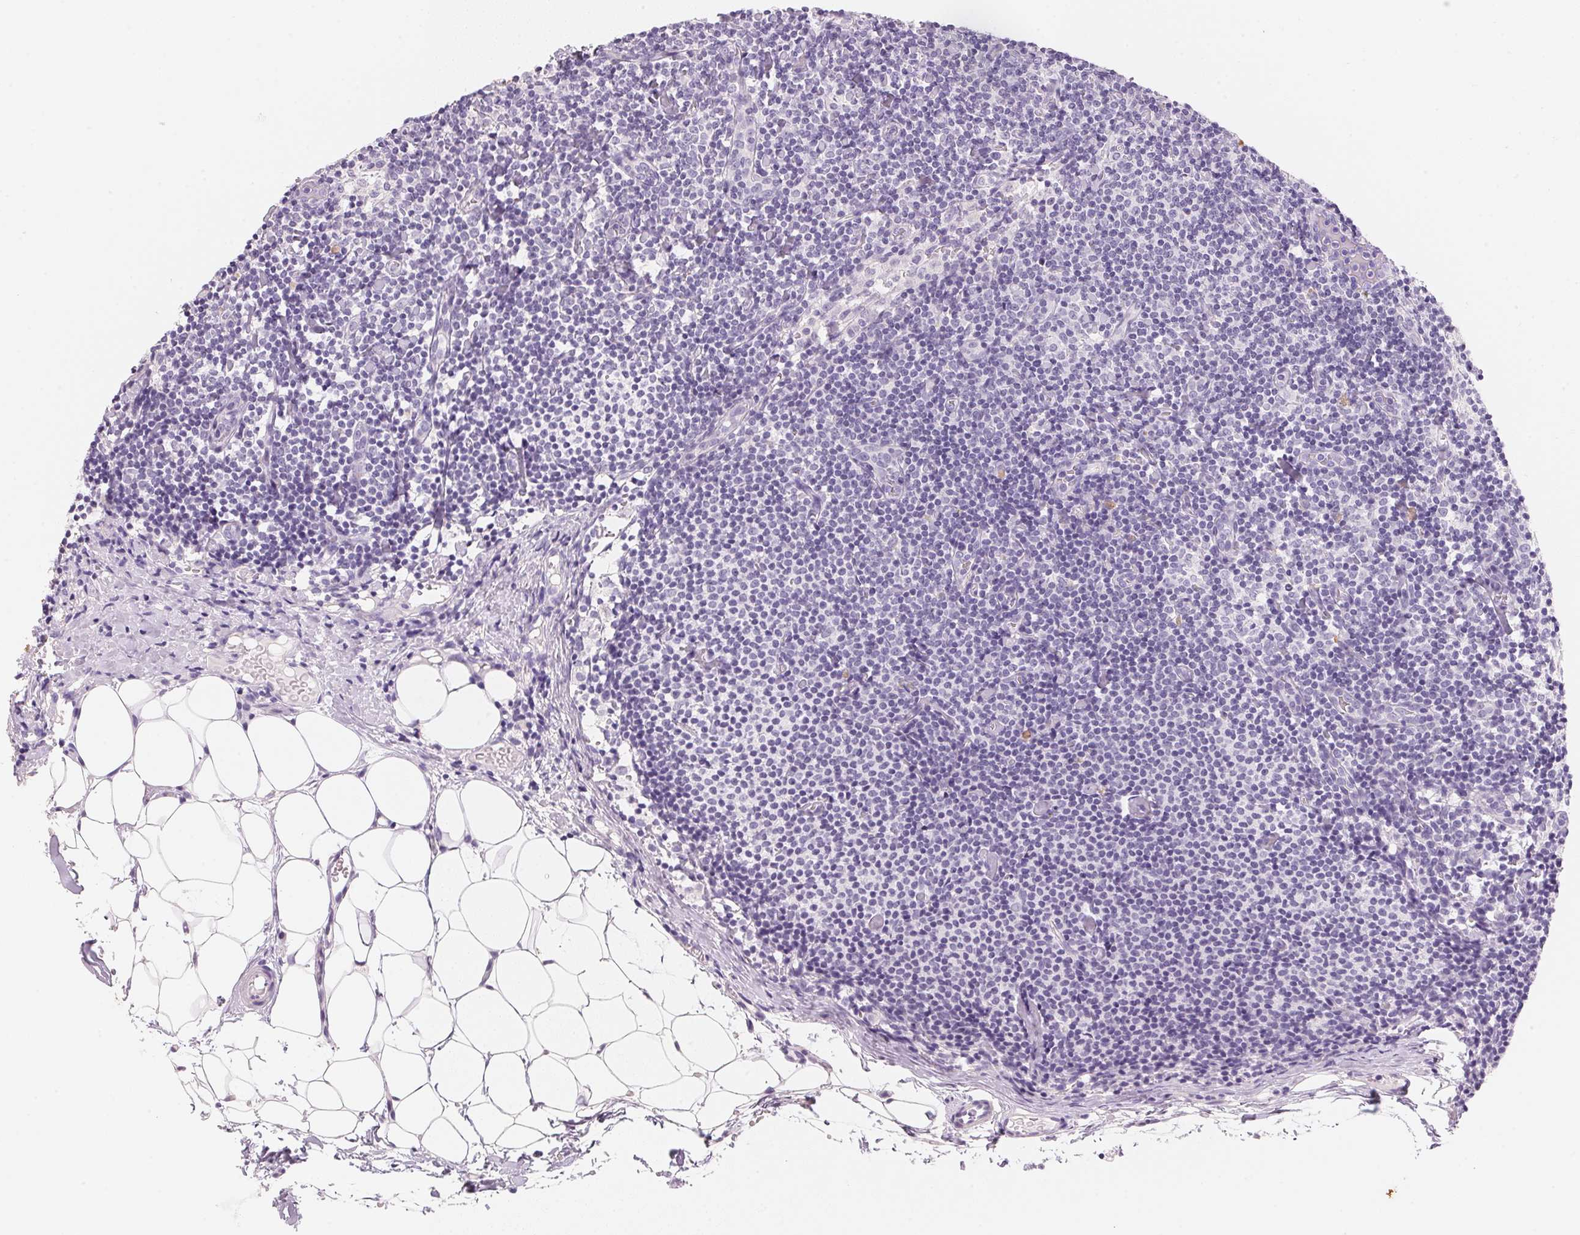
{"staining": {"intensity": "negative", "quantity": "none", "location": "none"}, "tissue": "lymph node", "cell_type": "Germinal center cells", "image_type": "normal", "snomed": [{"axis": "morphology", "description": "Normal tissue, NOS"}, {"axis": "topography", "description": "Lymph node"}], "caption": "The immunohistochemistry histopathology image has no significant expression in germinal center cells of lymph node.", "gene": "ACP3", "patient": {"sex": "female", "age": 41}}